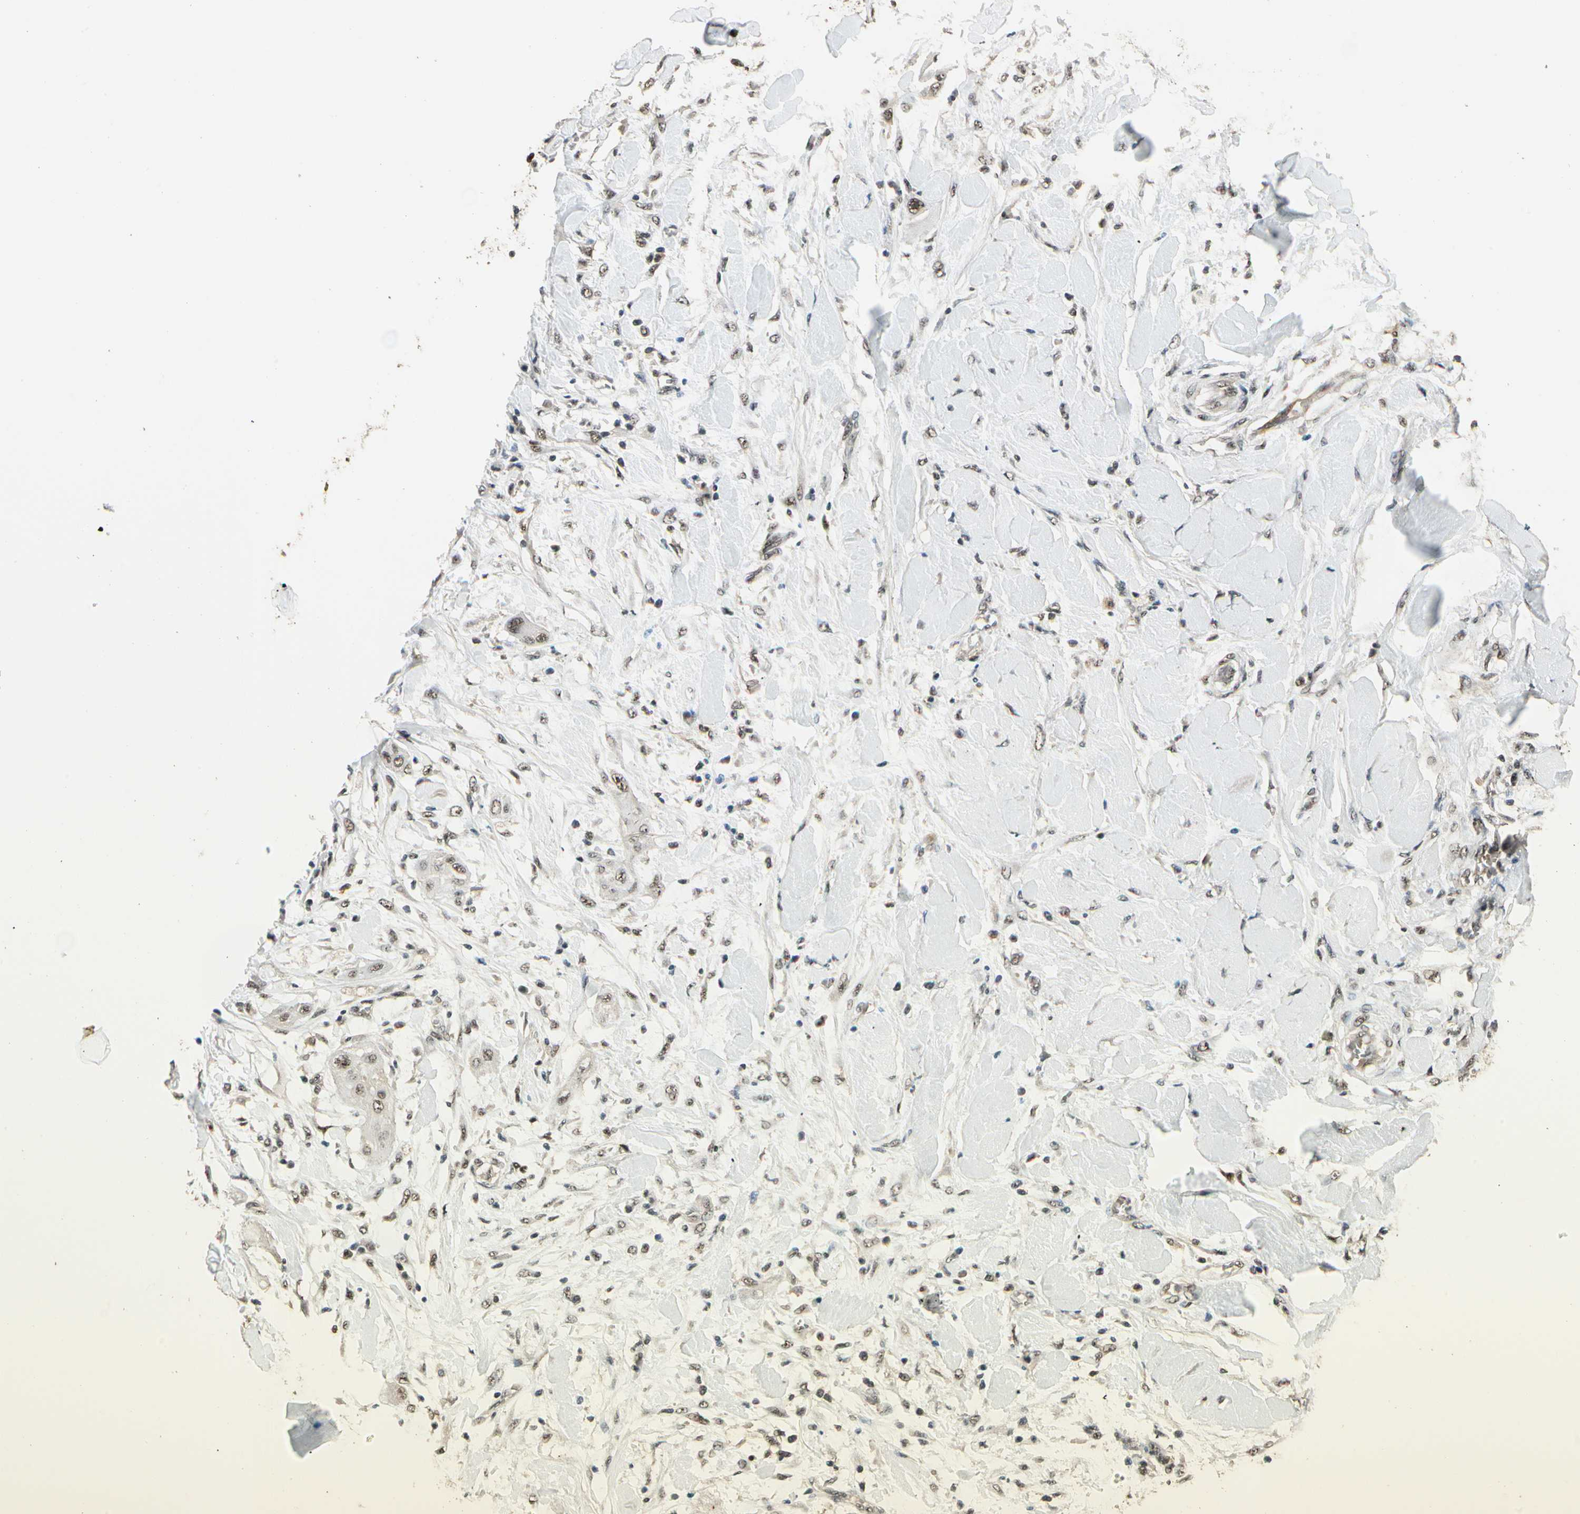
{"staining": {"intensity": "weak", "quantity": ">75%", "location": "nuclear"}, "tissue": "lung cancer", "cell_type": "Tumor cells", "image_type": "cancer", "snomed": [{"axis": "morphology", "description": "Squamous cell carcinoma, NOS"}, {"axis": "topography", "description": "Lung"}], "caption": "Tumor cells reveal weak nuclear expression in about >75% of cells in lung squamous cell carcinoma.", "gene": "RBM25", "patient": {"sex": "female", "age": 47}}